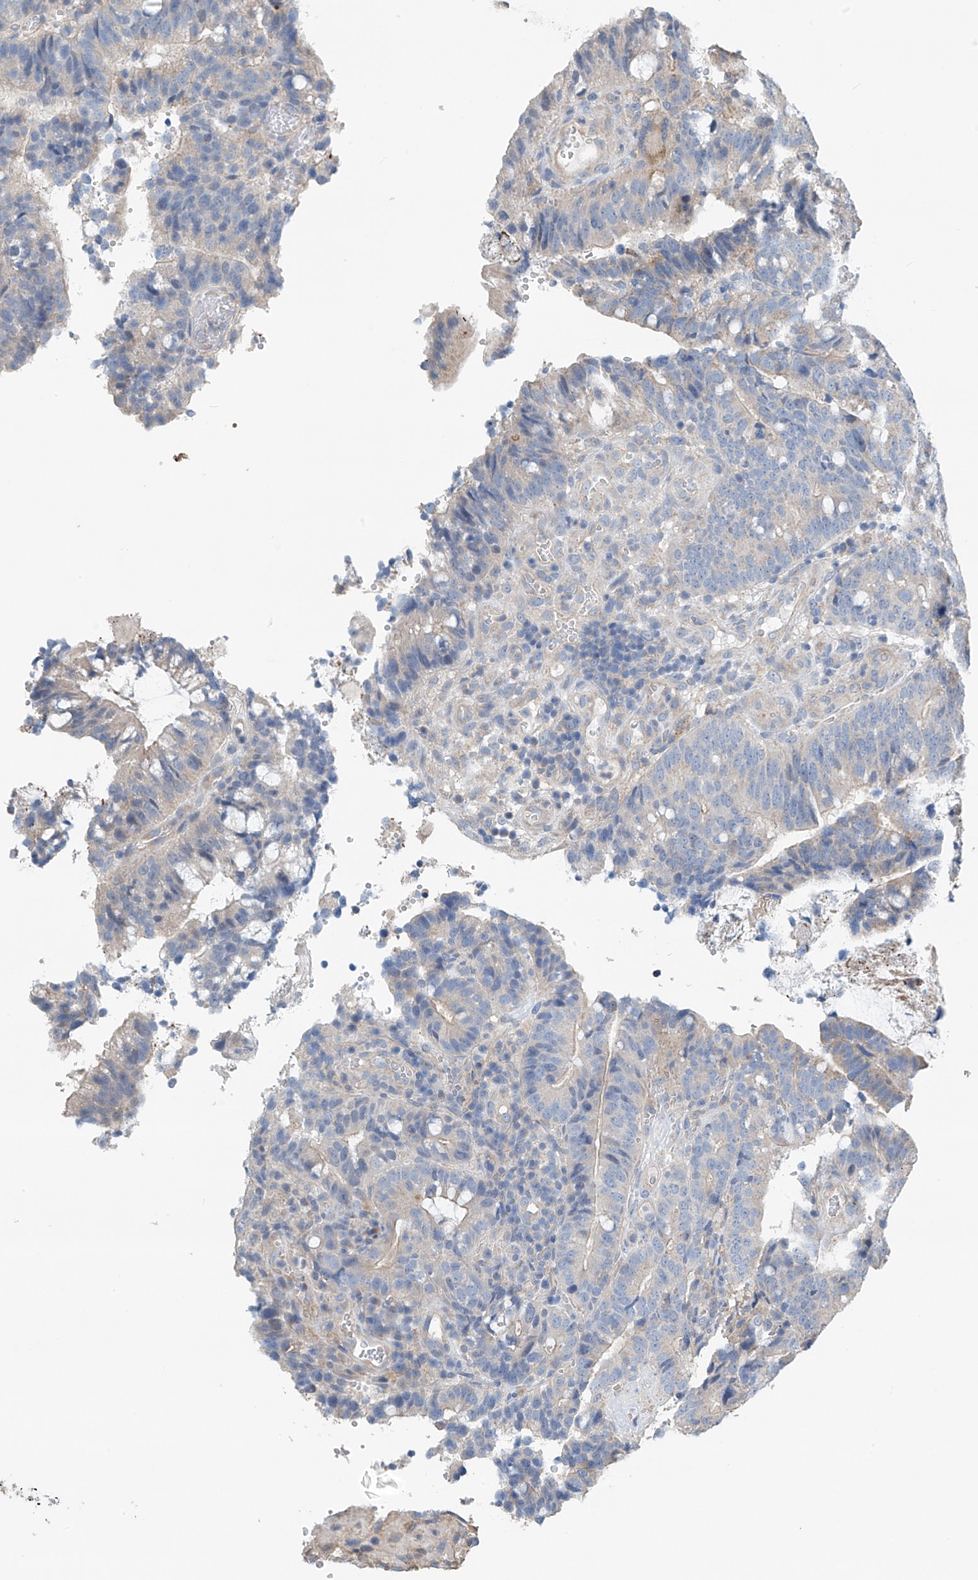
{"staining": {"intensity": "negative", "quantity": "none", "location": "none"}, "tissue": "colorectal cancer", "cell_type": "Tumor cells", "image_type": "cancer", "snomed": [{"axis": "morphology", "description": "Adenocarcinoma, NOS"}, {"axis": "topography", "description": "Colon"}], "caption": "This is an IHC histopathology image of adenocarcinoma (colorectal). There is no expression in tumor cells.", "gene": "SYN3", "patient": {"sex": "female", "age": 66}}